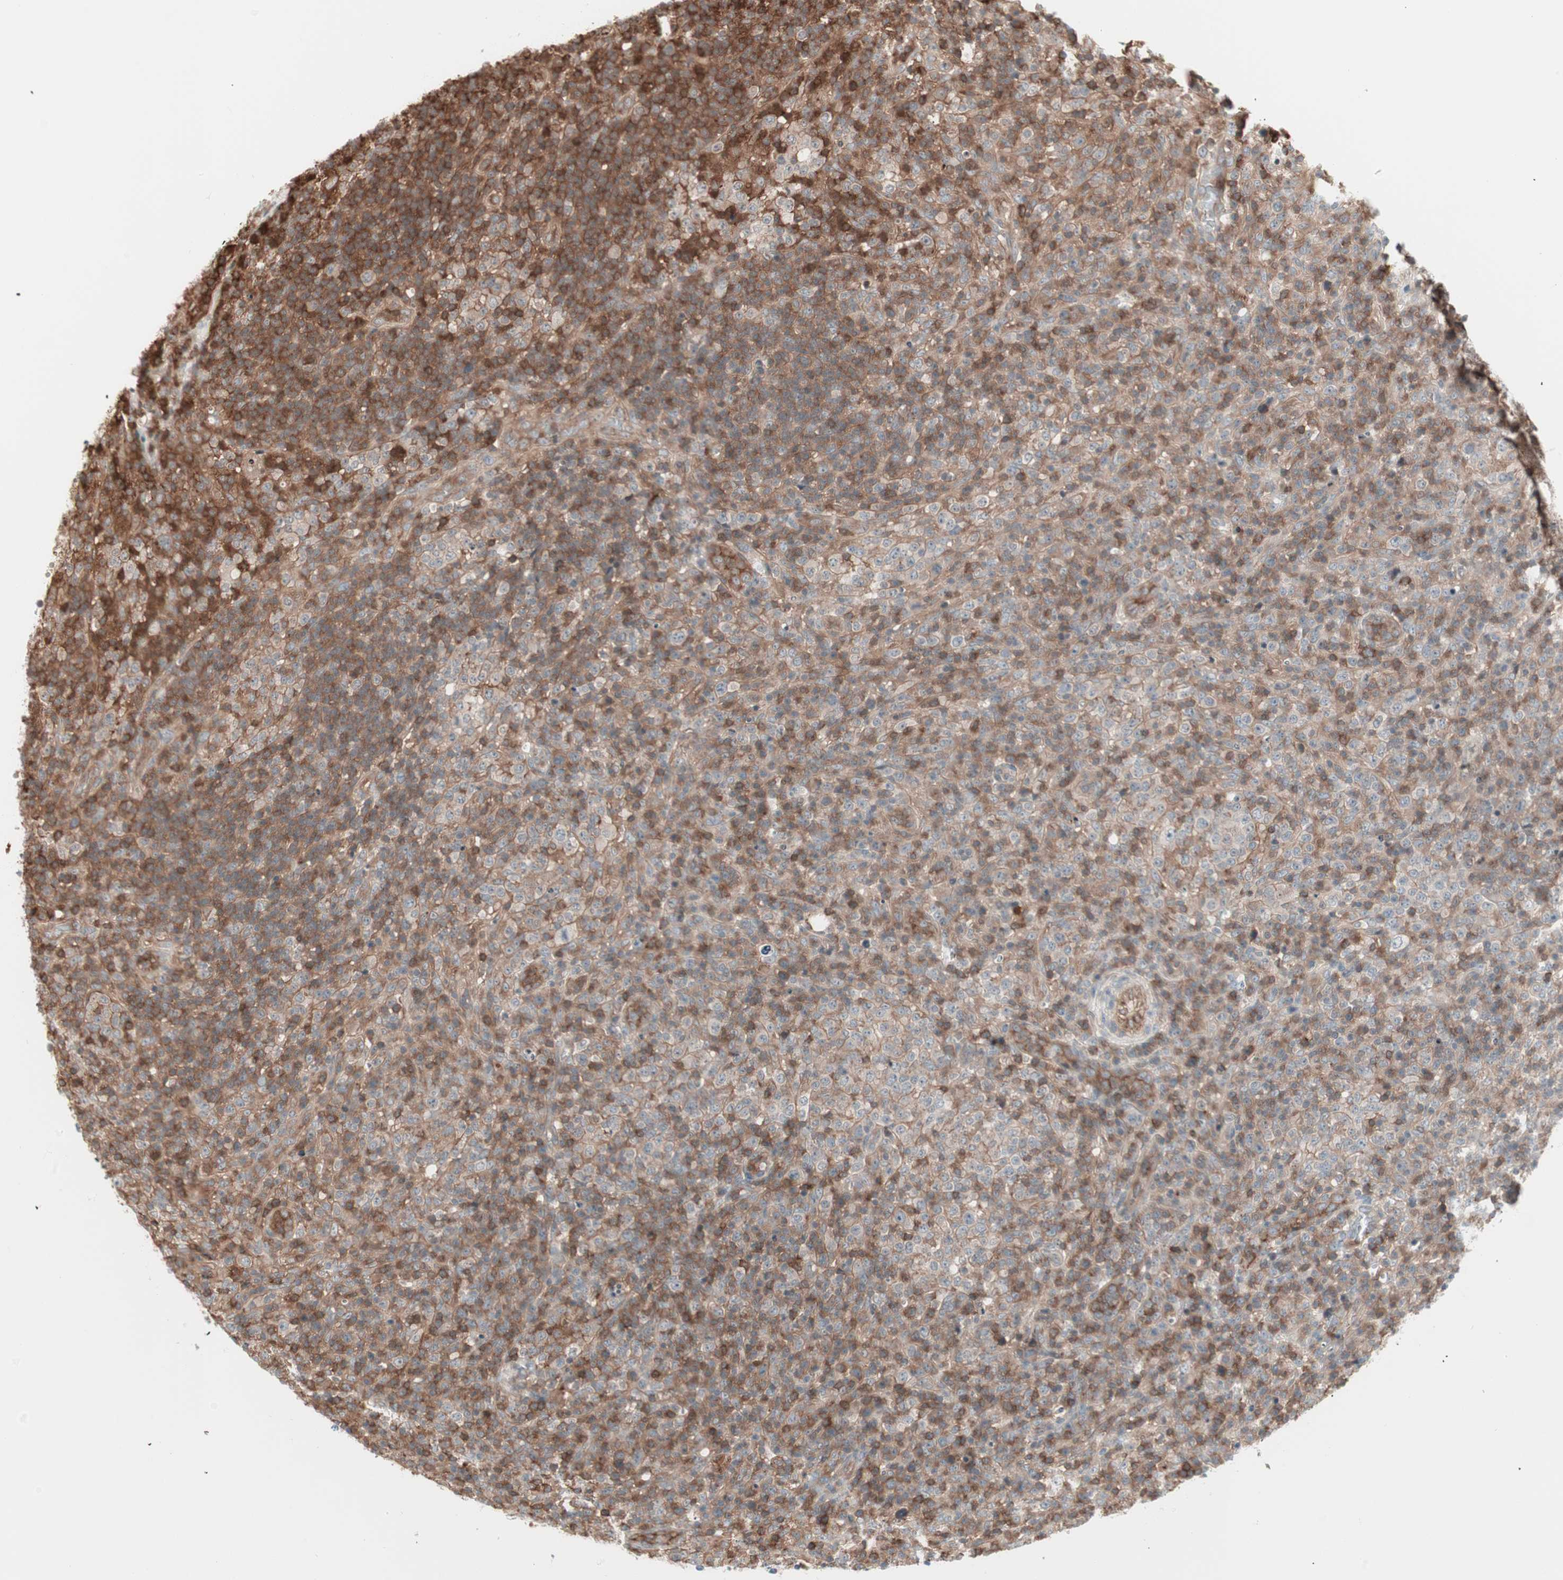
{"staining": {"intensity": "moderate", "quantity": ">75%", "location": "cytoplasmic/membranous"}, "tissue": "lymphoma", "cell_type": "Tumor cells", "image_type": "cancer", "snomed": [{"axis": "morphology", "description": "Malignant lymphoma, non-Hodgkin's type, High grade"}, {"axis": "topography", "description": "Lymph node"}], "caption": "Immunohistochemistry (DAB (3,3'-diaminobenzidine)) staining of human malignant lymphoma, non-Hodgkin's type (high-grade) demonstrates moderate cytoplasmic/membranous protein positivity in approximately >75% of tumor cells.", "gene": "TCP11L1", "patient": {"sex": "female", "age": 76}}